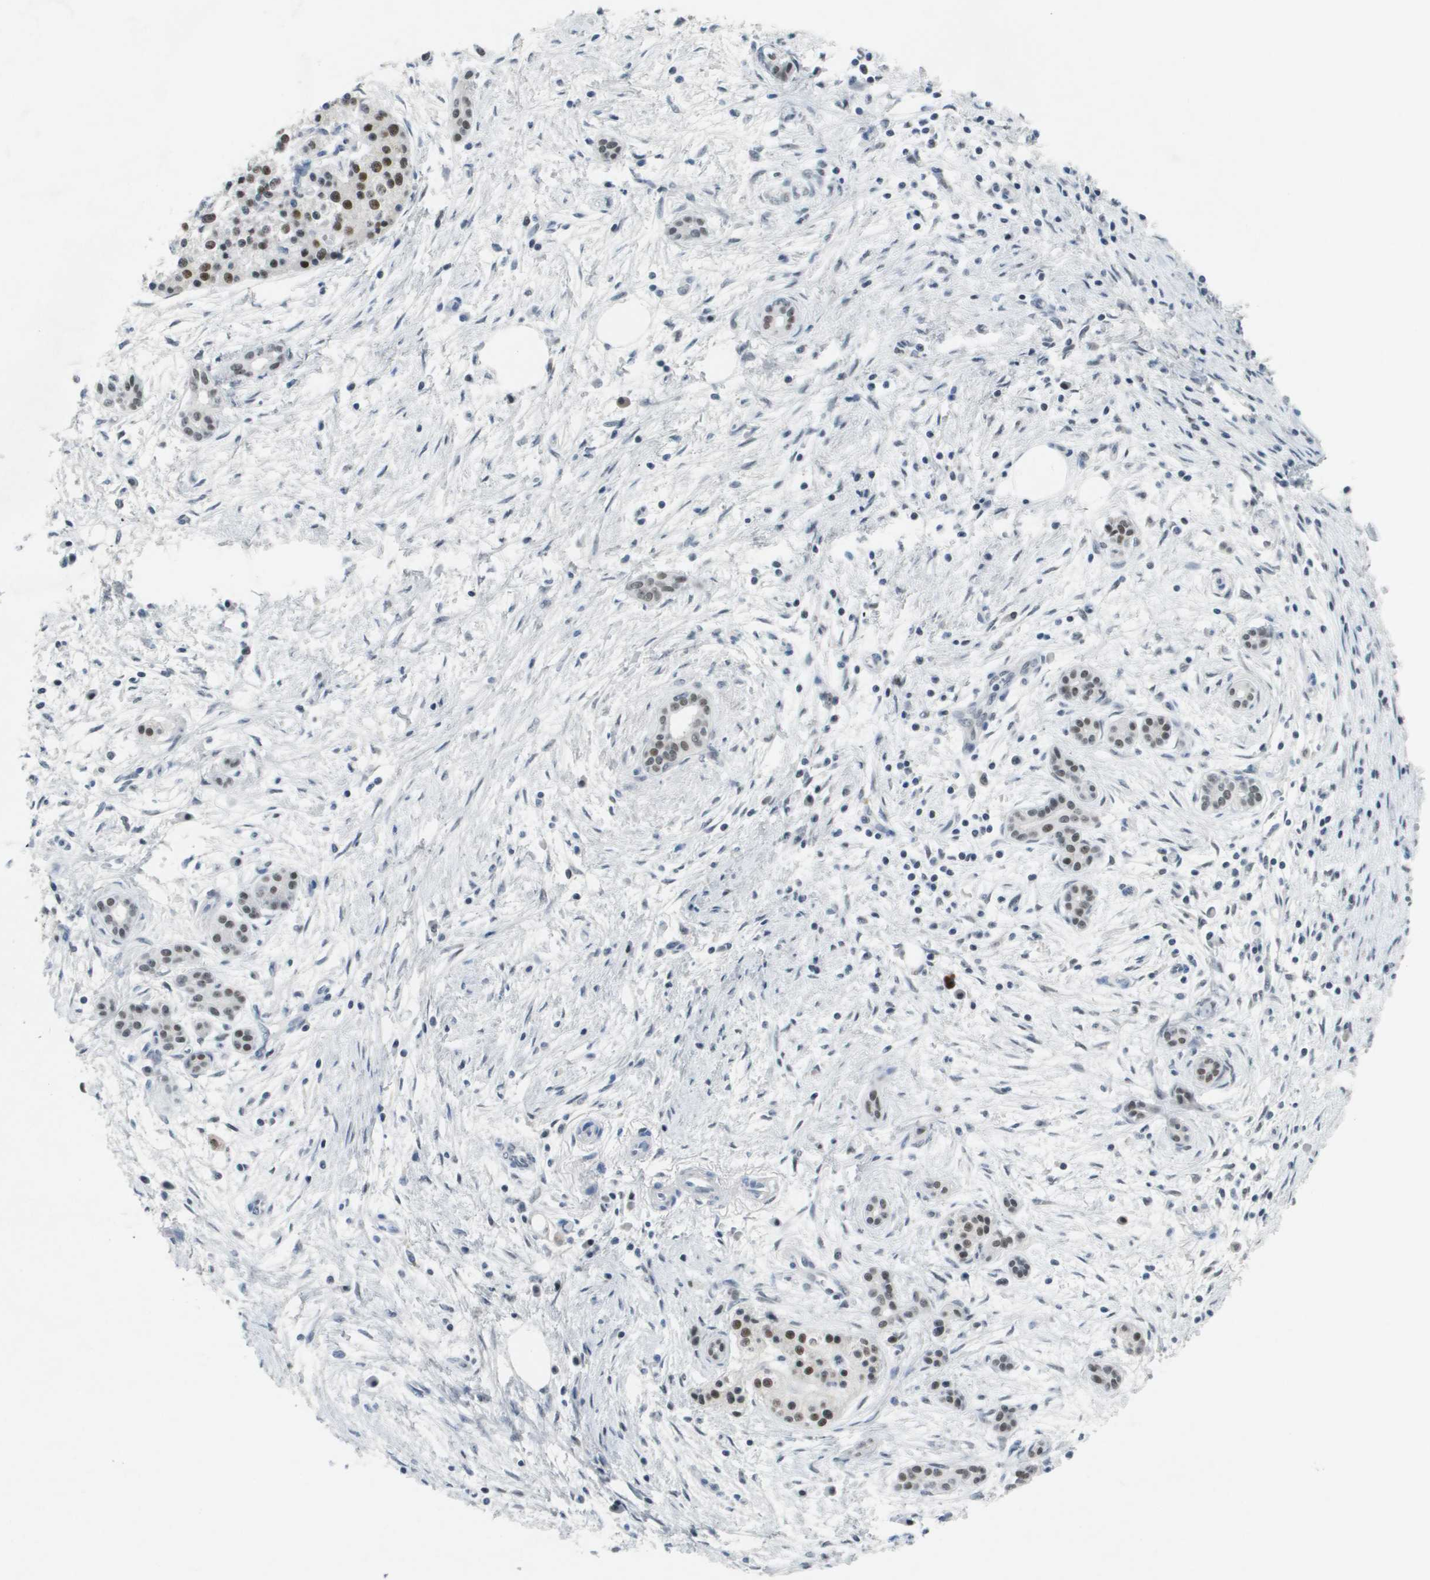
{"staining": {"intensity": "moderate", "quantity": "25%-75%", "location": "nuclear"}, "tissue": "pancreatic cancer", "cell_type": "Tumor cells", "image_type": "cancer", "snomed": [{"axis": "morphology", "description": "Adenocarcinoma, NOS"}, {"axis": "topography", "description": "Pancreas"}], "caption": "The photomicrograph shows immunohistochemical staining of pancreatic cancer (adenocarcinoma). There is moderate nuclear staining is present in approximately 25%-75% of tumor cells. (DAB (3,3'-diaminobenzidine) = brown stain, brightfield microscopy at high magnification).", "gene": "TP53RK", "patient": {"sex": "female", "age": 70}}